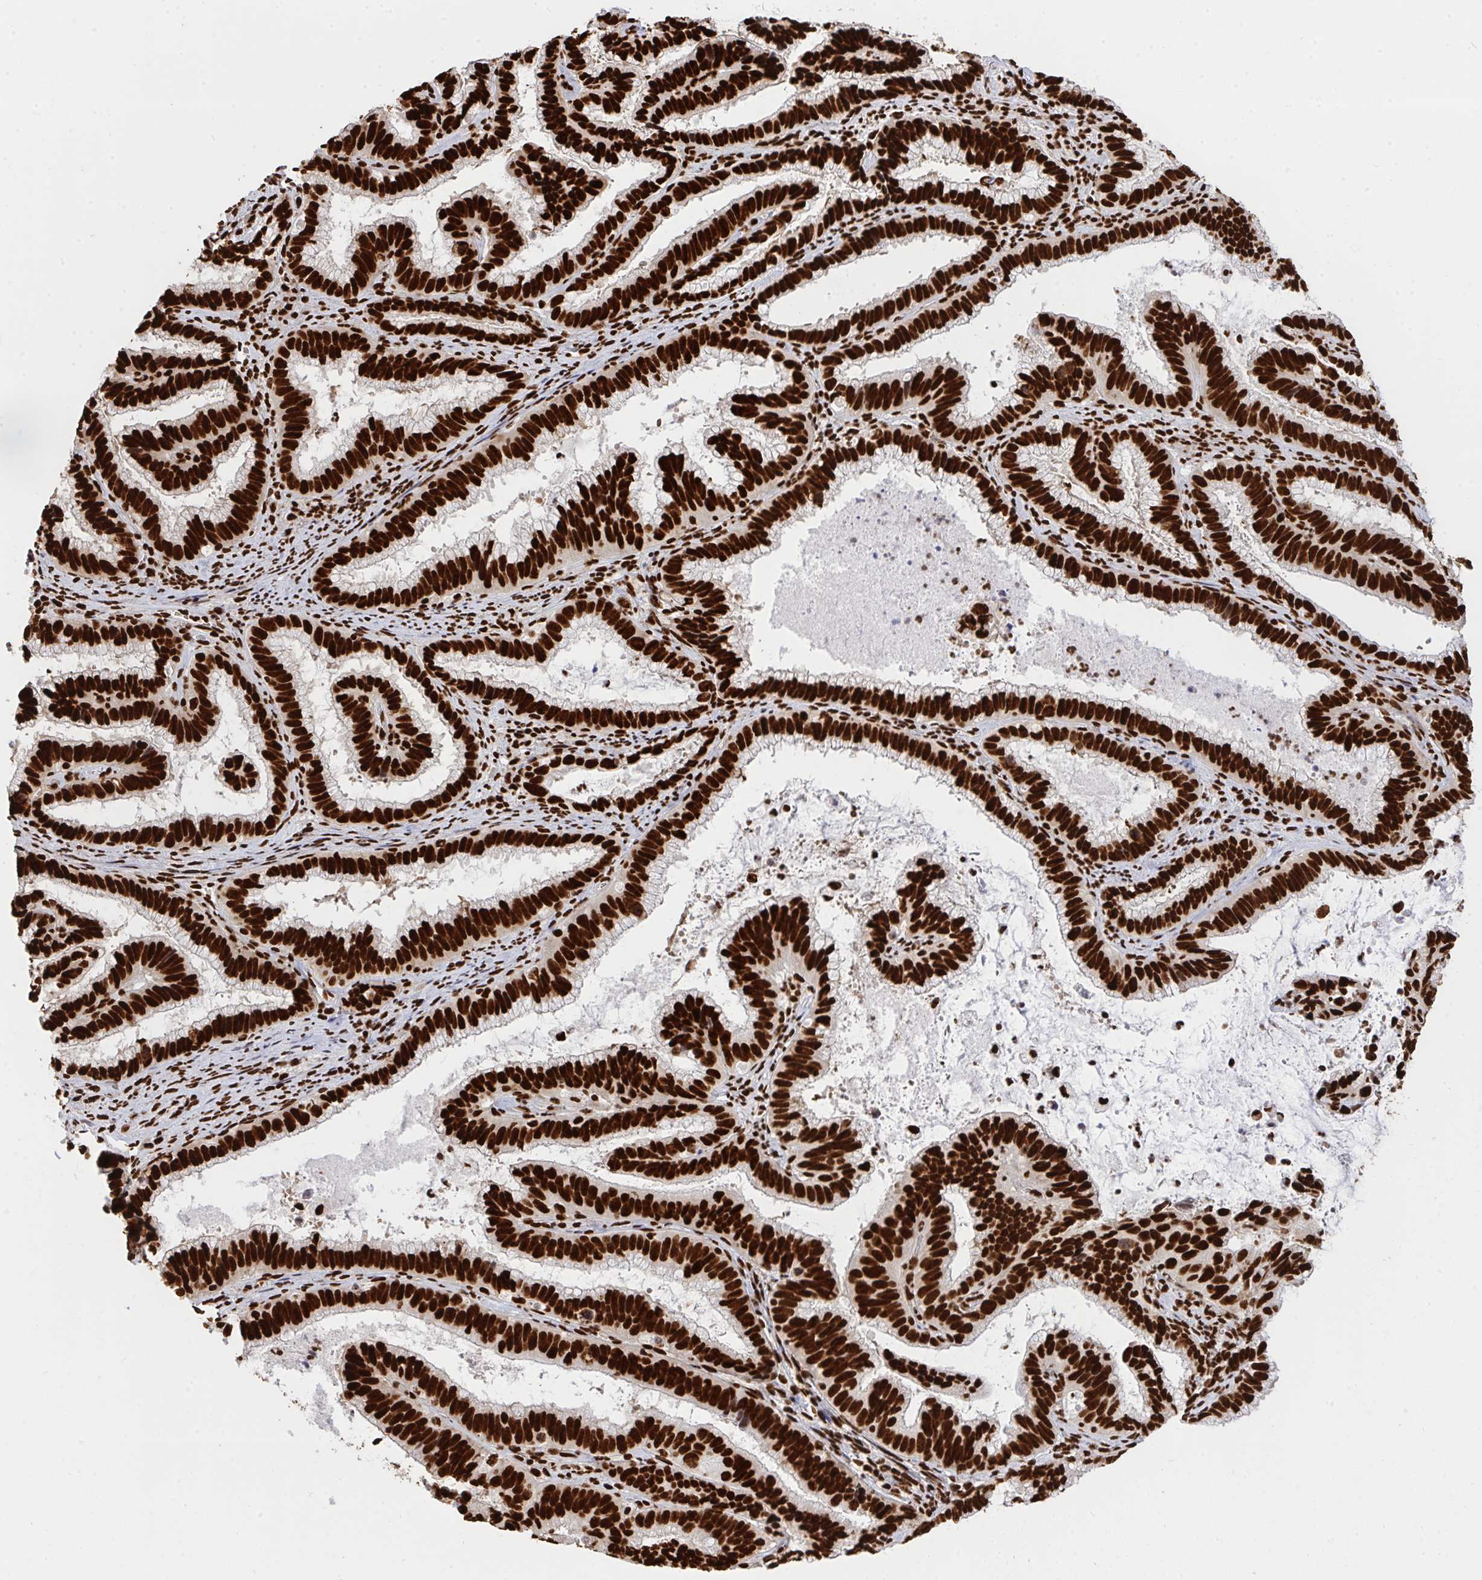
{"staining": {"intensity": "strong", "quantity": ">75%", "location": "nuclear"}, "tissue": "cervical cancer", "cell_type": "Tumor cells", "image_type": "cancer", "snomed": [{"axis": "morphology", "description": "Adenocarcinoma, NOS"}, {"axis": "topography", "description": "Cervix"}], "caption": "A histopathology image showing strong nuclear staining in approximately >75% of tumor cells in cervical cancer, as visualized by brown immunohistochemical staining.", "gene": "HNRNPL", "patient": {"sex": "female", "age": 61}}